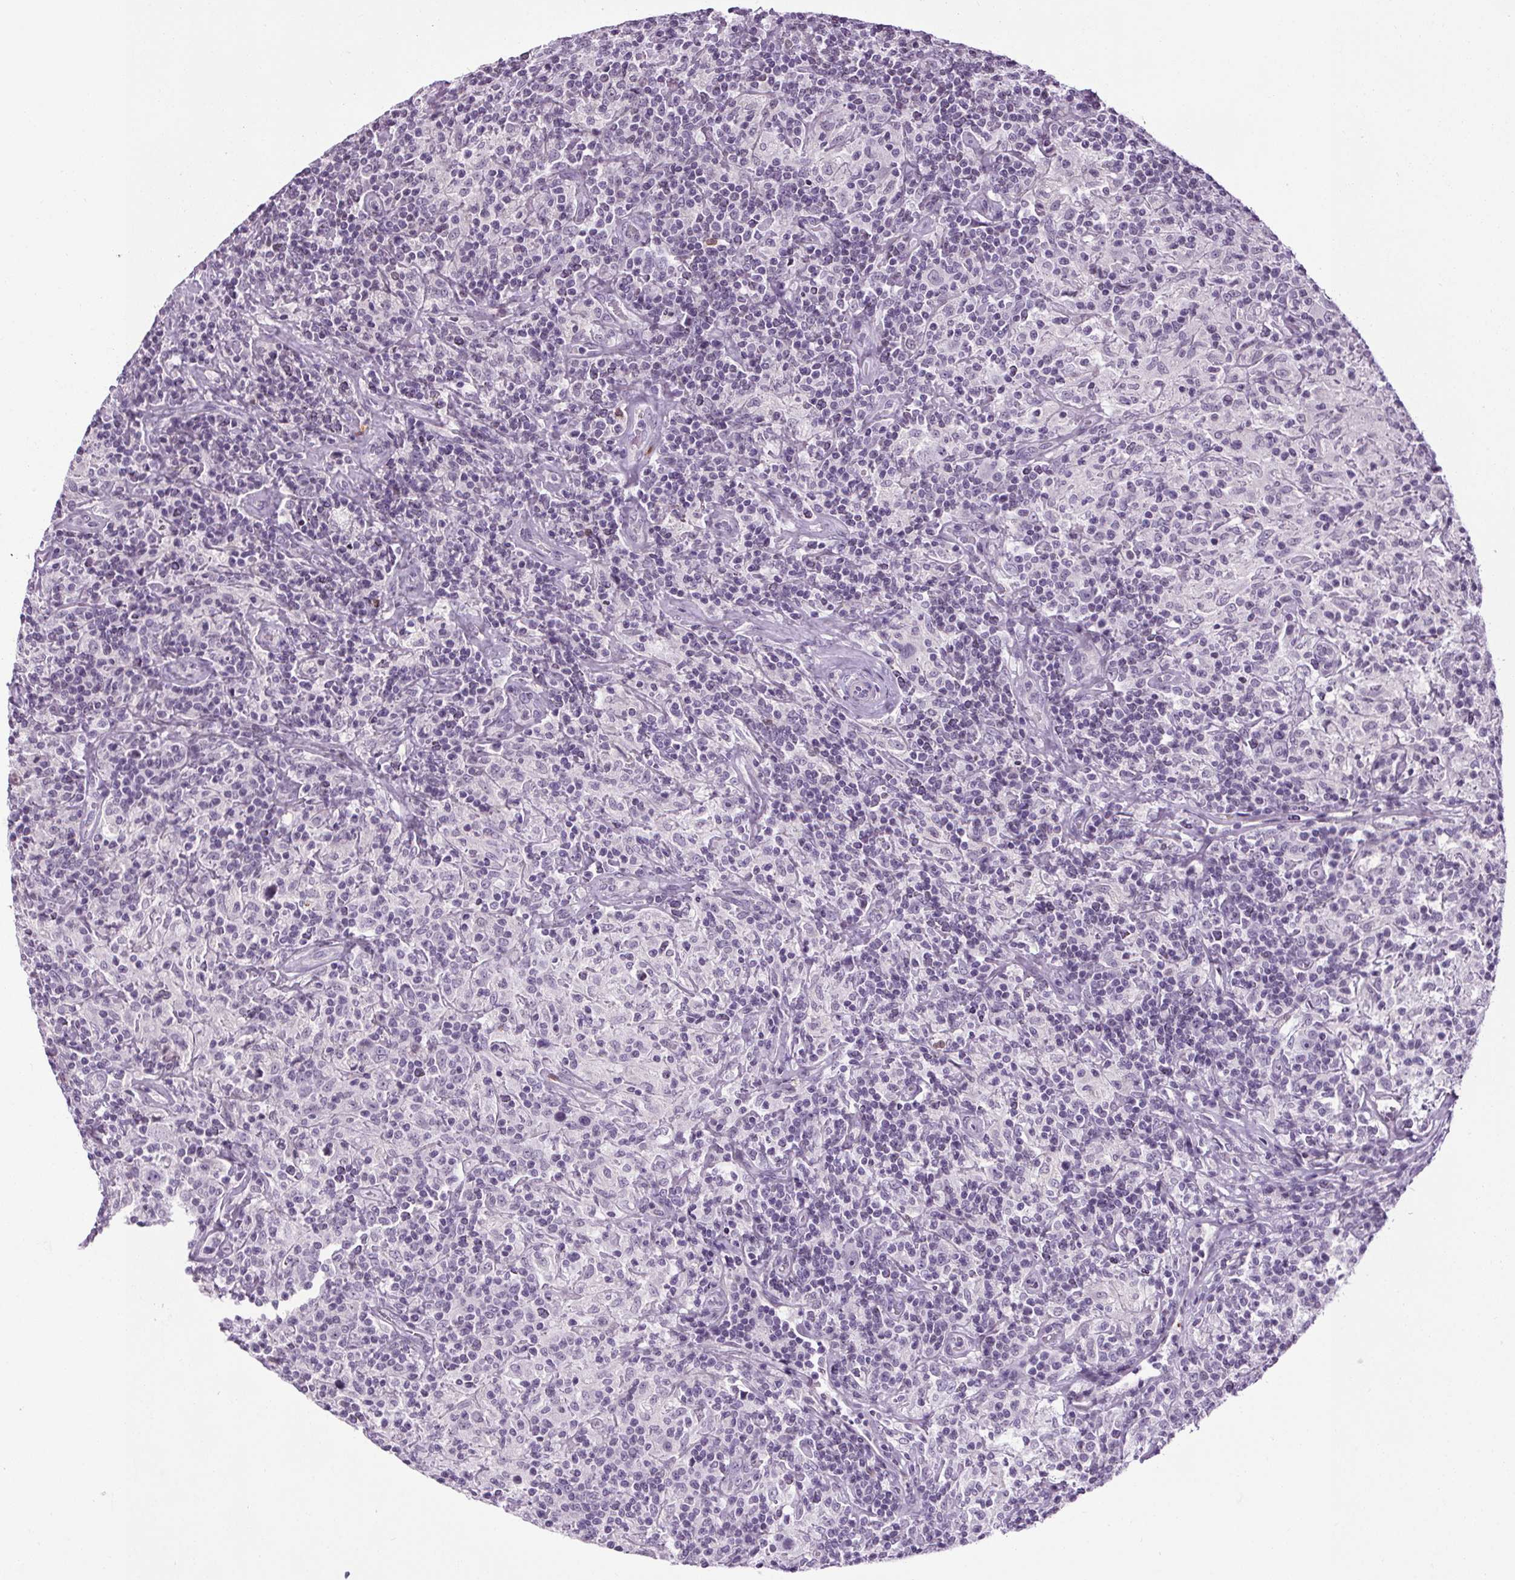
{"staining": {"intensity": "negative", "quantity": "none", "location": "none"}, "tissue": "lymphoma", "cell_type": "Tumor cells", "image_type": "cancer", "snomed": [{"axis": "morphology", "description": "Hodgkin's disease, NOS"}, {"axis": "topography", "description": "Lymph node"}], "caption": "The histopathology image exhibits no significant expression in tumor cells of lymphoma.", "gene": "TMEM240", "patient": {"sex": "male", "age": 70}}